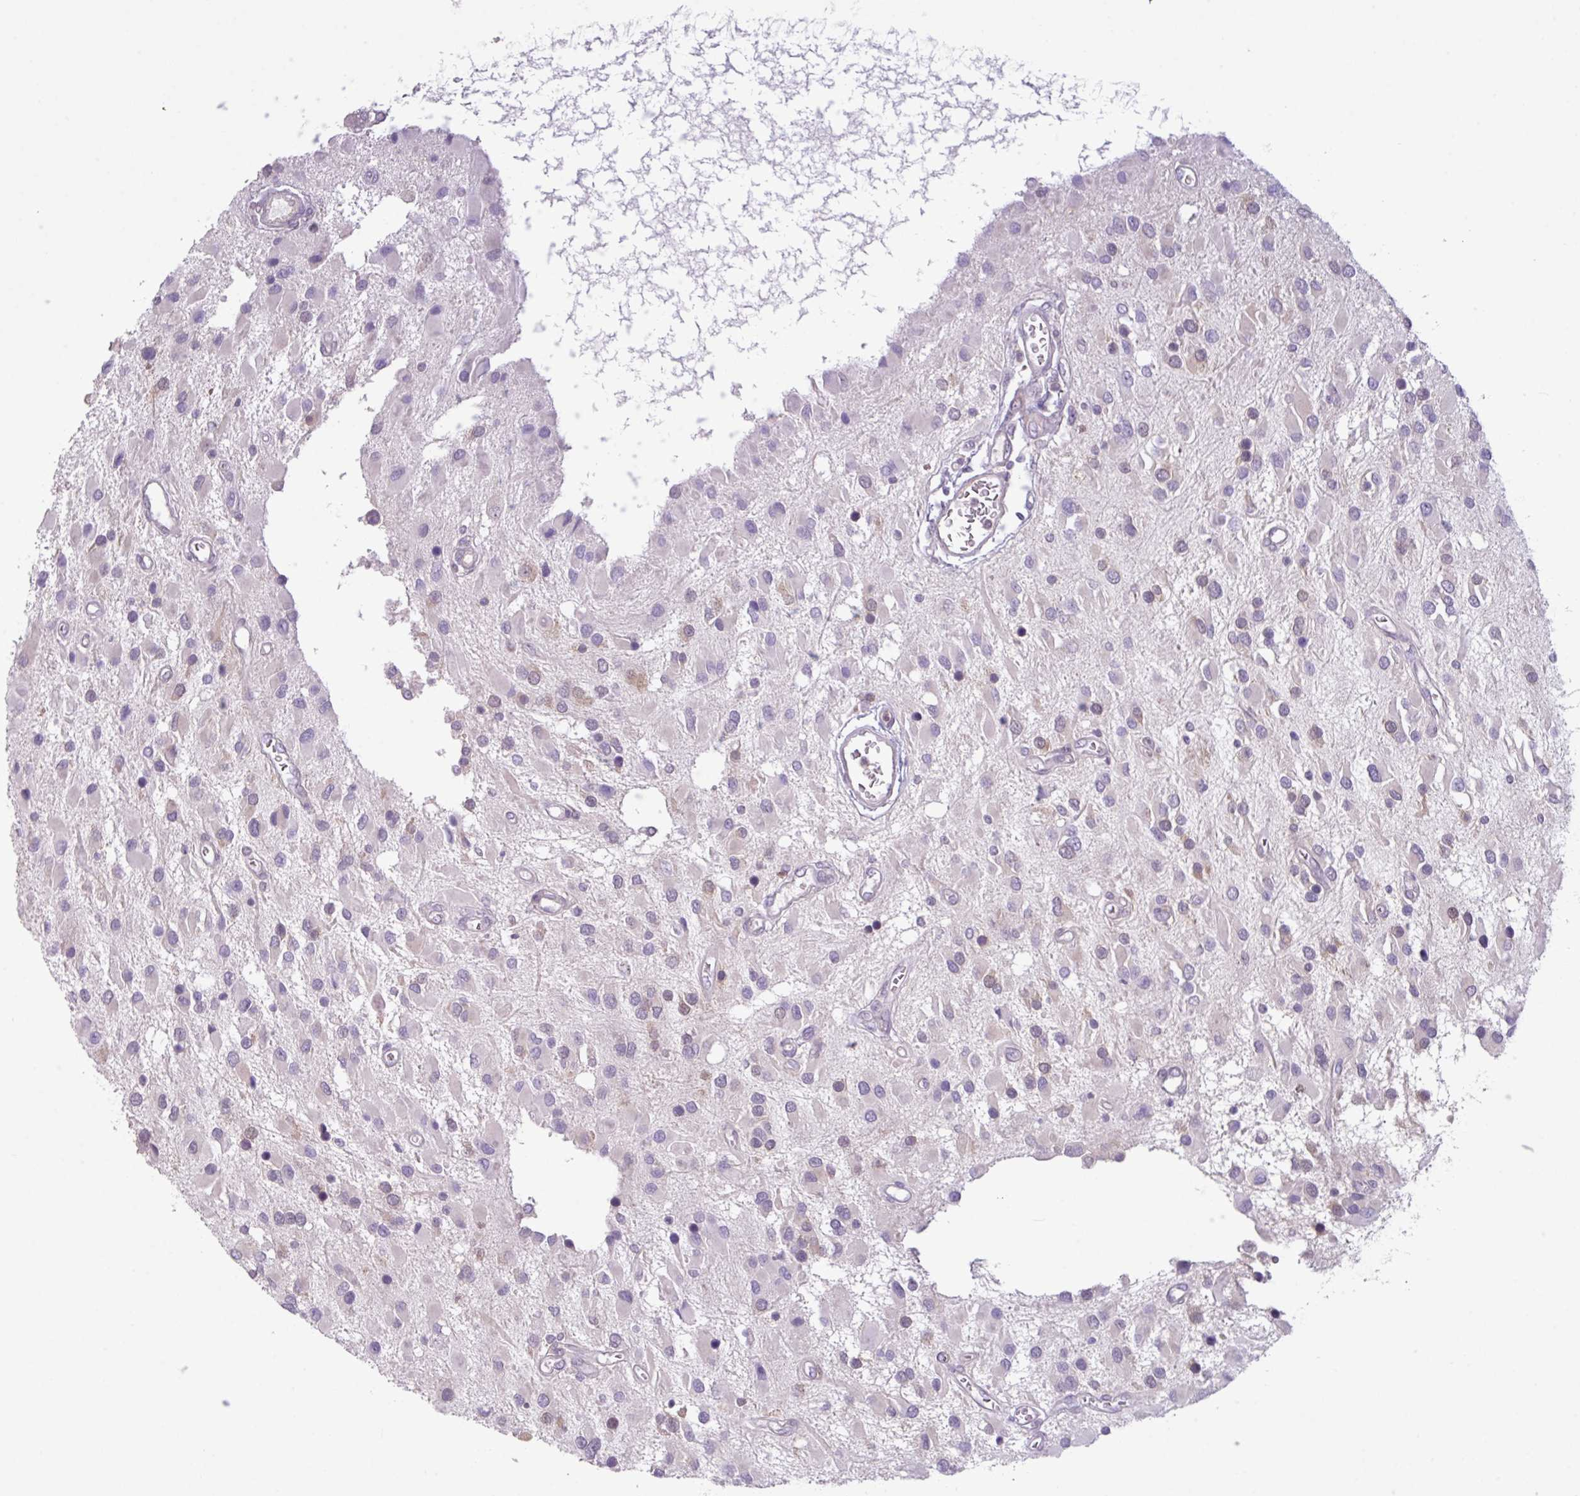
{"staining": {"intensity": "negative", "quantity": "none", "location": "none"}, "tissue": "glioma", "cell_type": "Tumor cells", "image_type": "cancer", "snomed": [{"axis": "morphology", "description": "Glioma, malignant, High grade"}, {"axis": "topography", "description": "Brain"}], "caption": "Immunohistochemistry micrograph of neoplastic tissue: high-grade glioma (malignant) stained with DAB (3,3'-diaminobenzidine) displays no significant protein expression in tumor cells. (DAB immunohistochemistry (IHC), high magnification).", "gene": "TTLL12", "patient": {"sex": "male", "age": 53}}